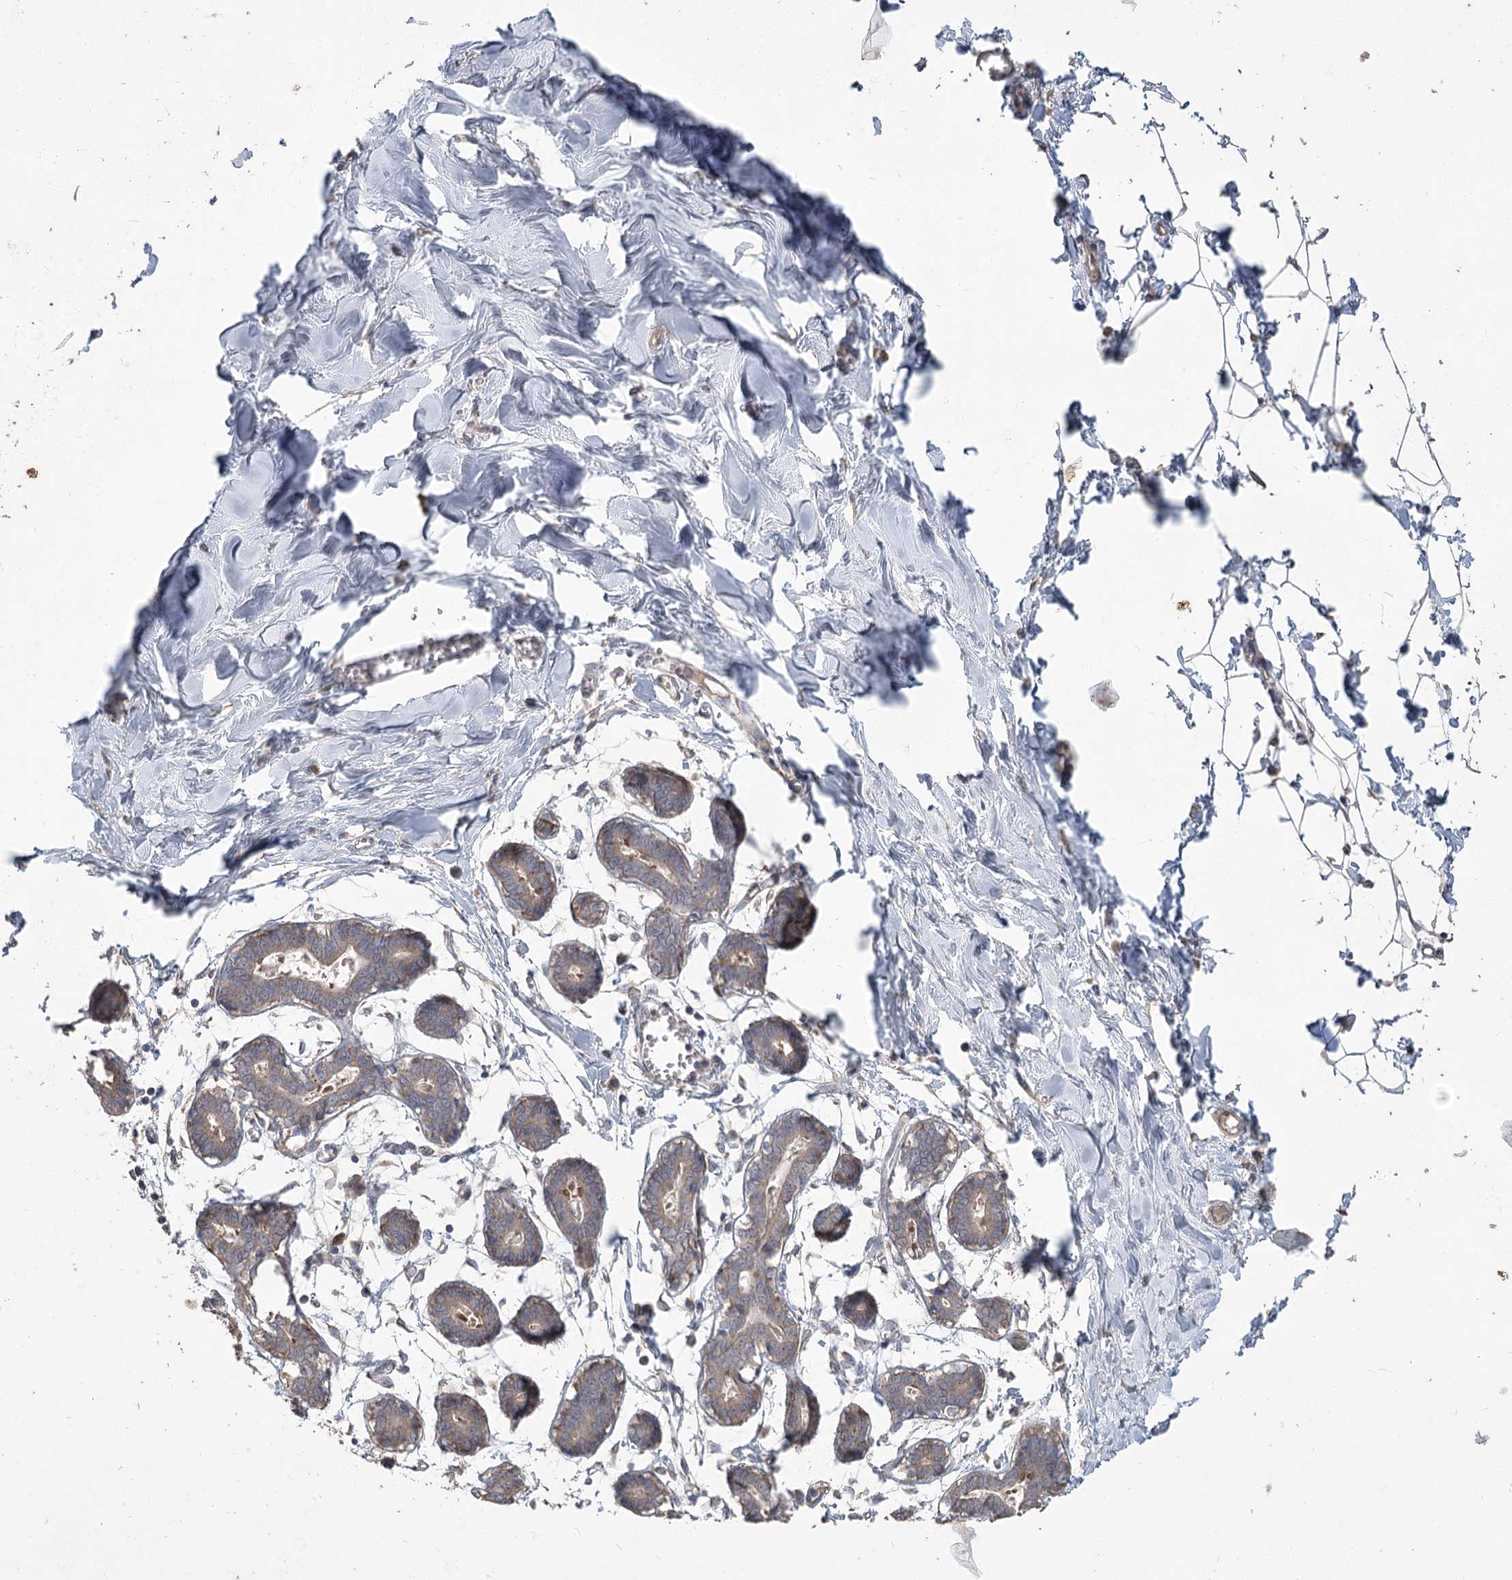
{"staining": {"intensity": "negative", "quantity": "none", "location": "none"}, "tissue": "breast", "cell_type": "Adipocytes", "image_type": "normal", "snomed": [{"axis": "morphology", "description": "Normal tissue, NOS"}, {"axis": "topography", "description": "Breast"}], "caption": "Breast stained for a protein using immunohistochemistry (IHC) reveals no expression adipocytes.", "gene": "RIN2", "patient": {"sex": "female", "age": 27}}